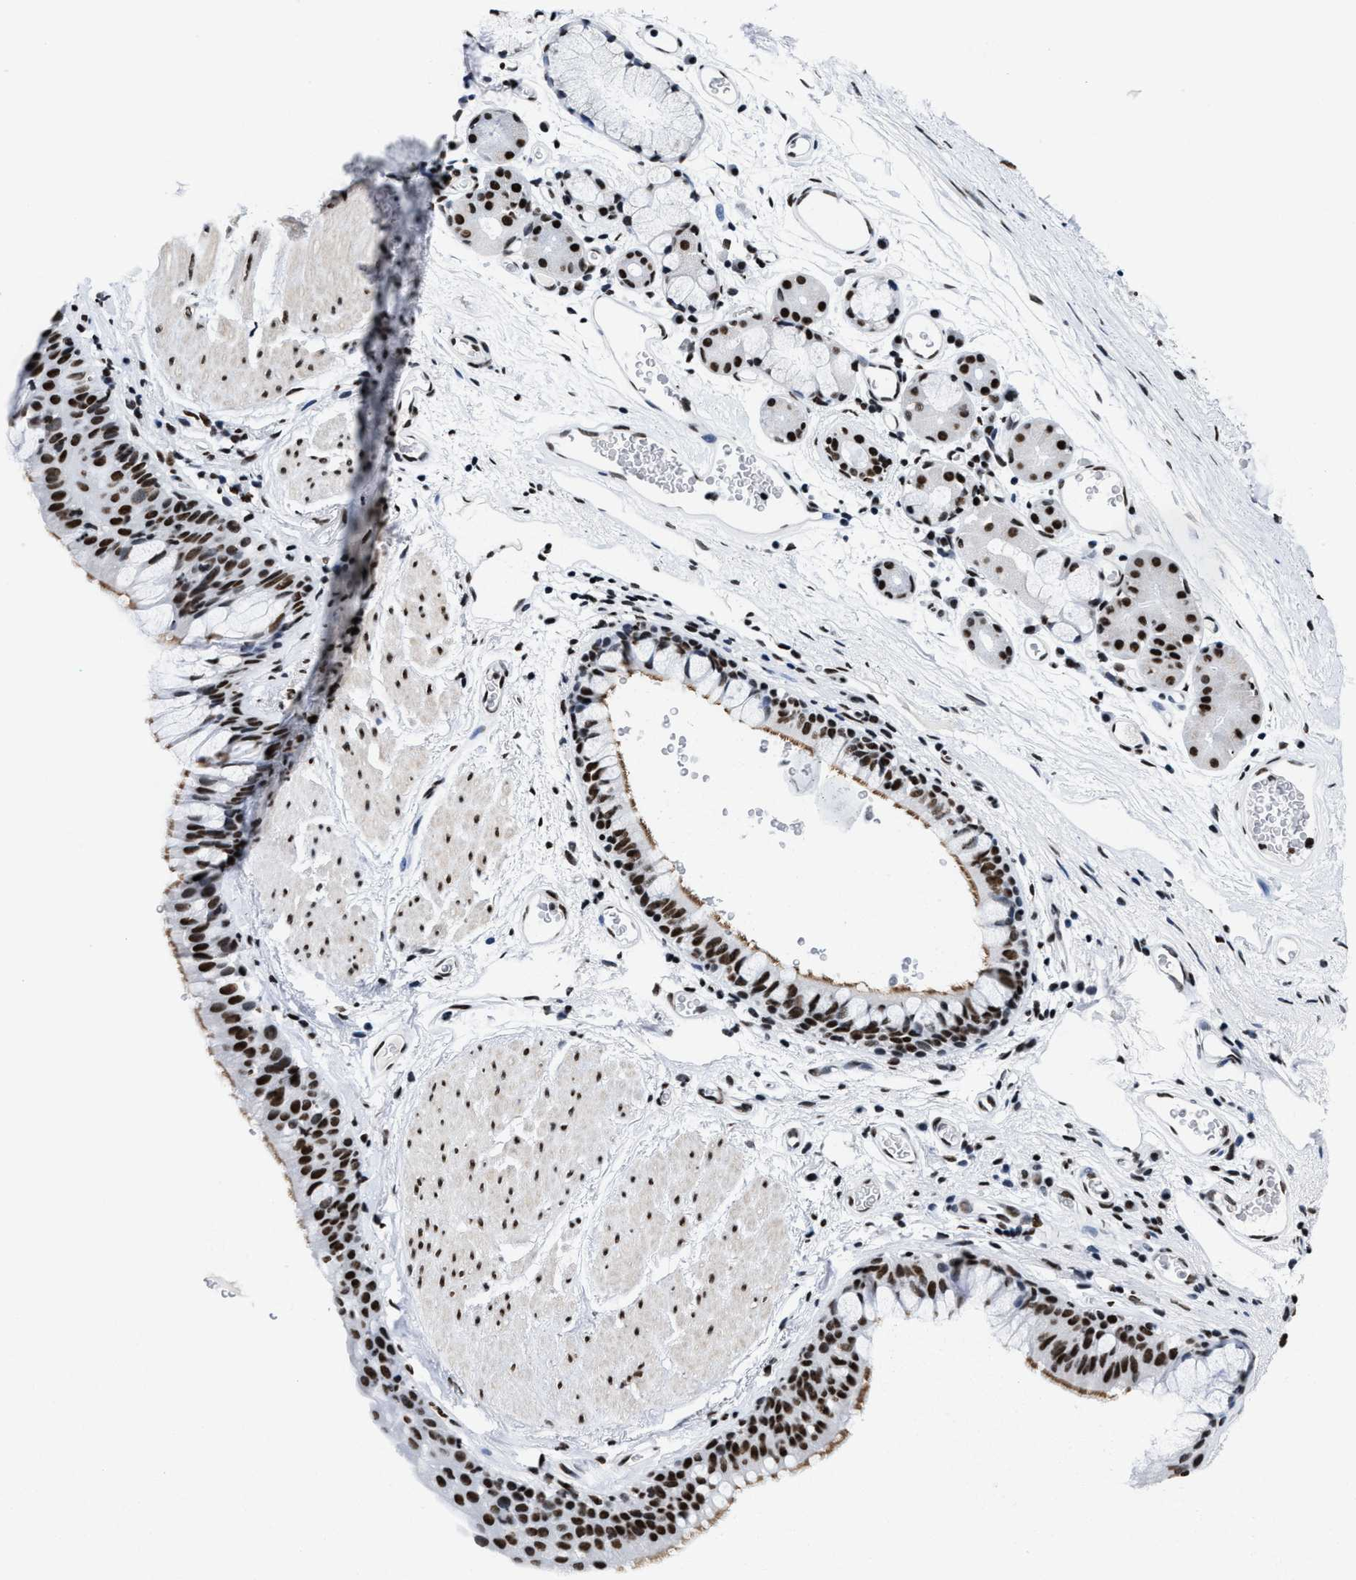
{"staining": {"intensity": "strong", "quantity": ">75%", "location": "nuclear"}, "tissue": "bronchus", "cell_type": "Respiratory epithelial cells", "image_type": "normal", "snomed": [{"axis": "morphology", "description": "Normal tissue, NOS"}, {"axis": "topography", "description": "Cartilage tissue"}, {"axis": "topography", "description": "Bronchus"}], "caption": "Immunohistochemical staining of normal bronchus shows strong nuclear protein positivity in about >75% of respiratory epithelial cells.", "gene": "SMARCC2", "patient": {"sex": "female", "age": 53}}